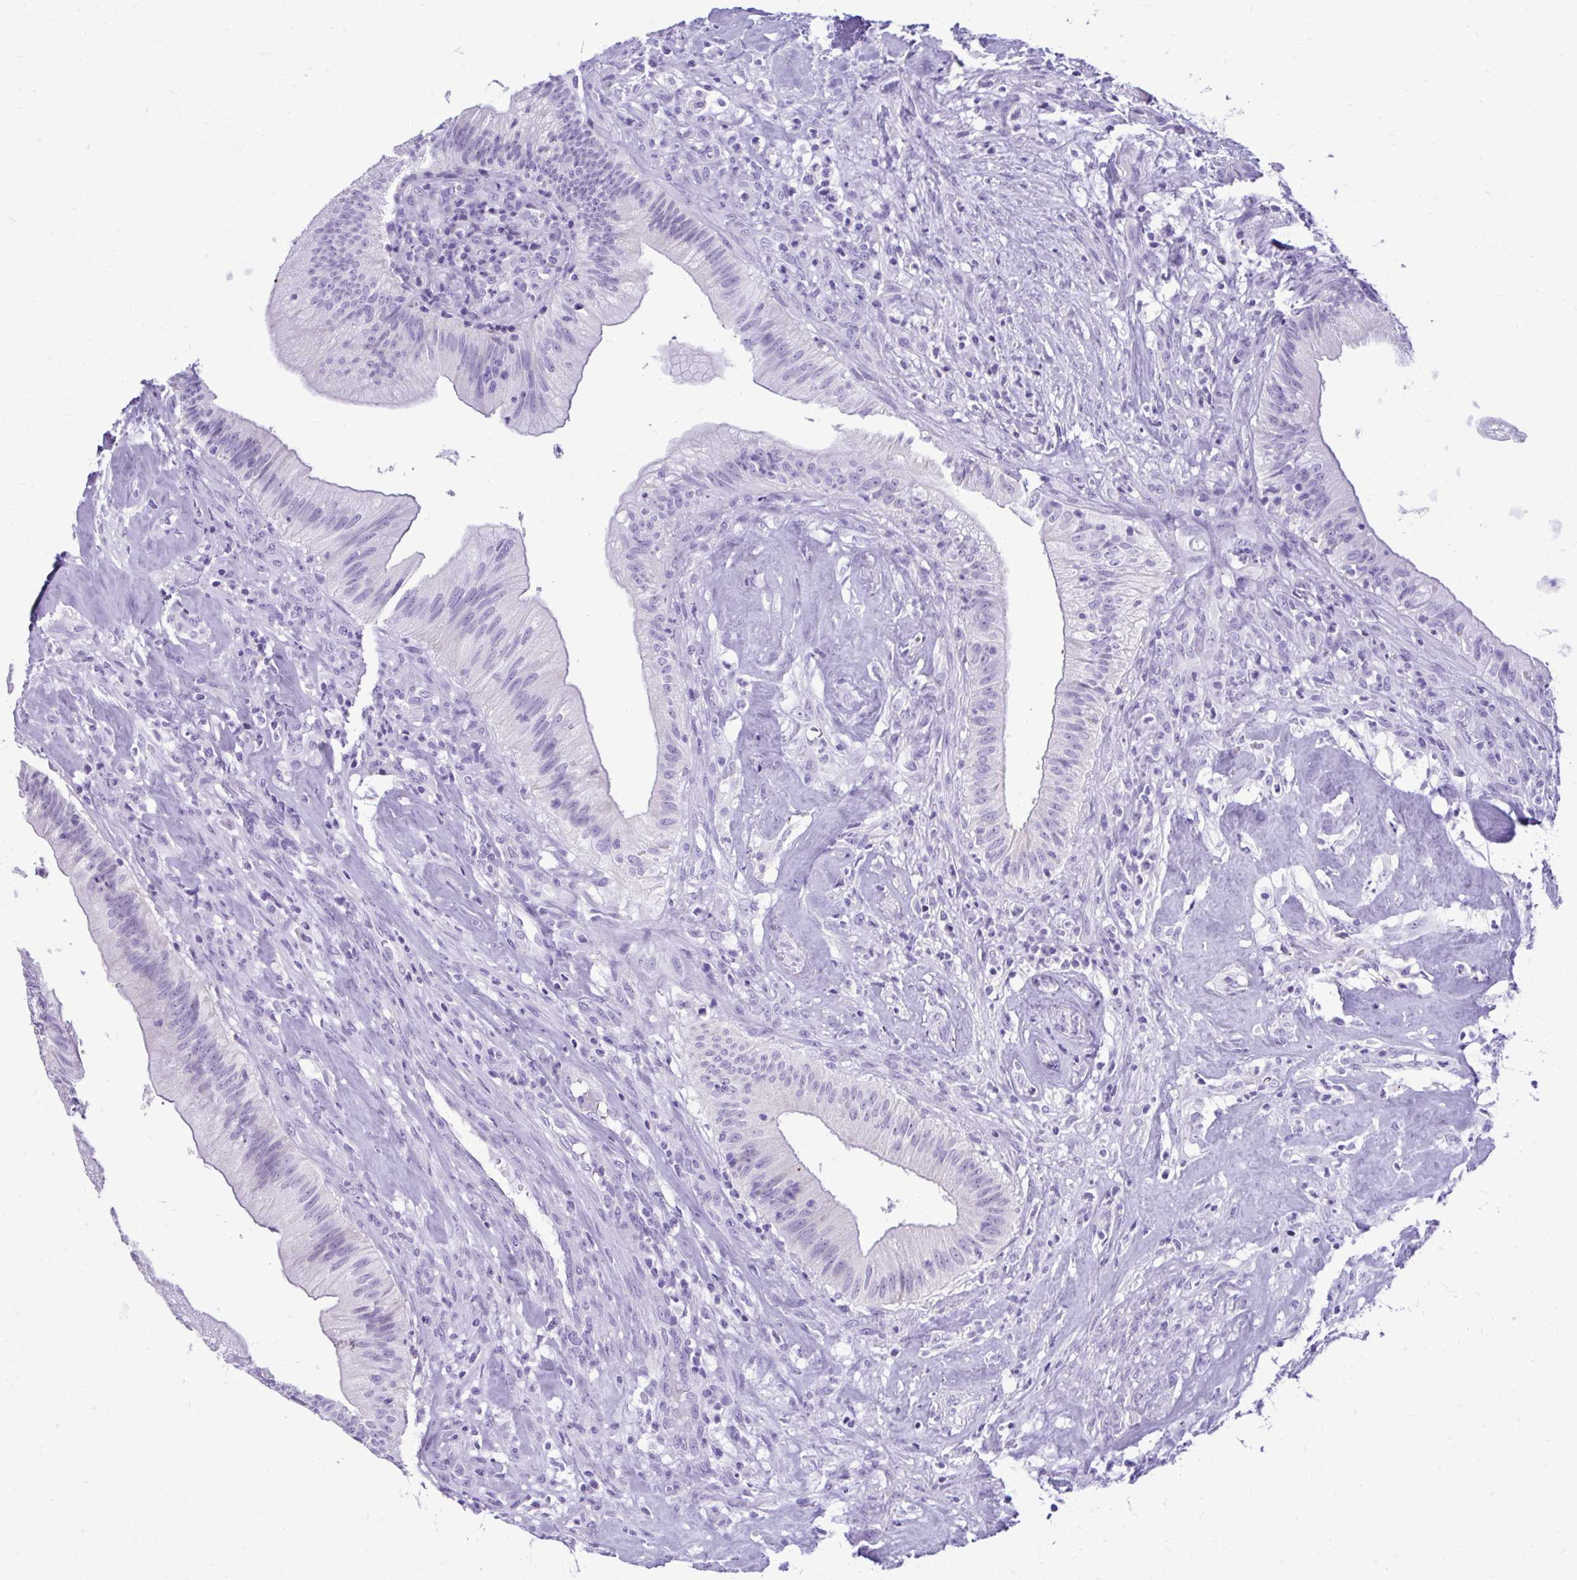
{"staining": {"intensity": "negative", "quantity": "none", "location": "none"}, "tissue": "head and neck cancer", "cell_type": "Tumor cells", "image_type": "cancer", "snomed": [{"axis": "morphology", "description": "Adenocarcinoma, NOS"}, {"axis": "topography", "description": "Head-Neck"}], "caption": "There is no significant staining in tumor cells of head and neck adenocarcinoma.", "gene": "RALYL", "patient": {"sex": "male", "age": 44}}